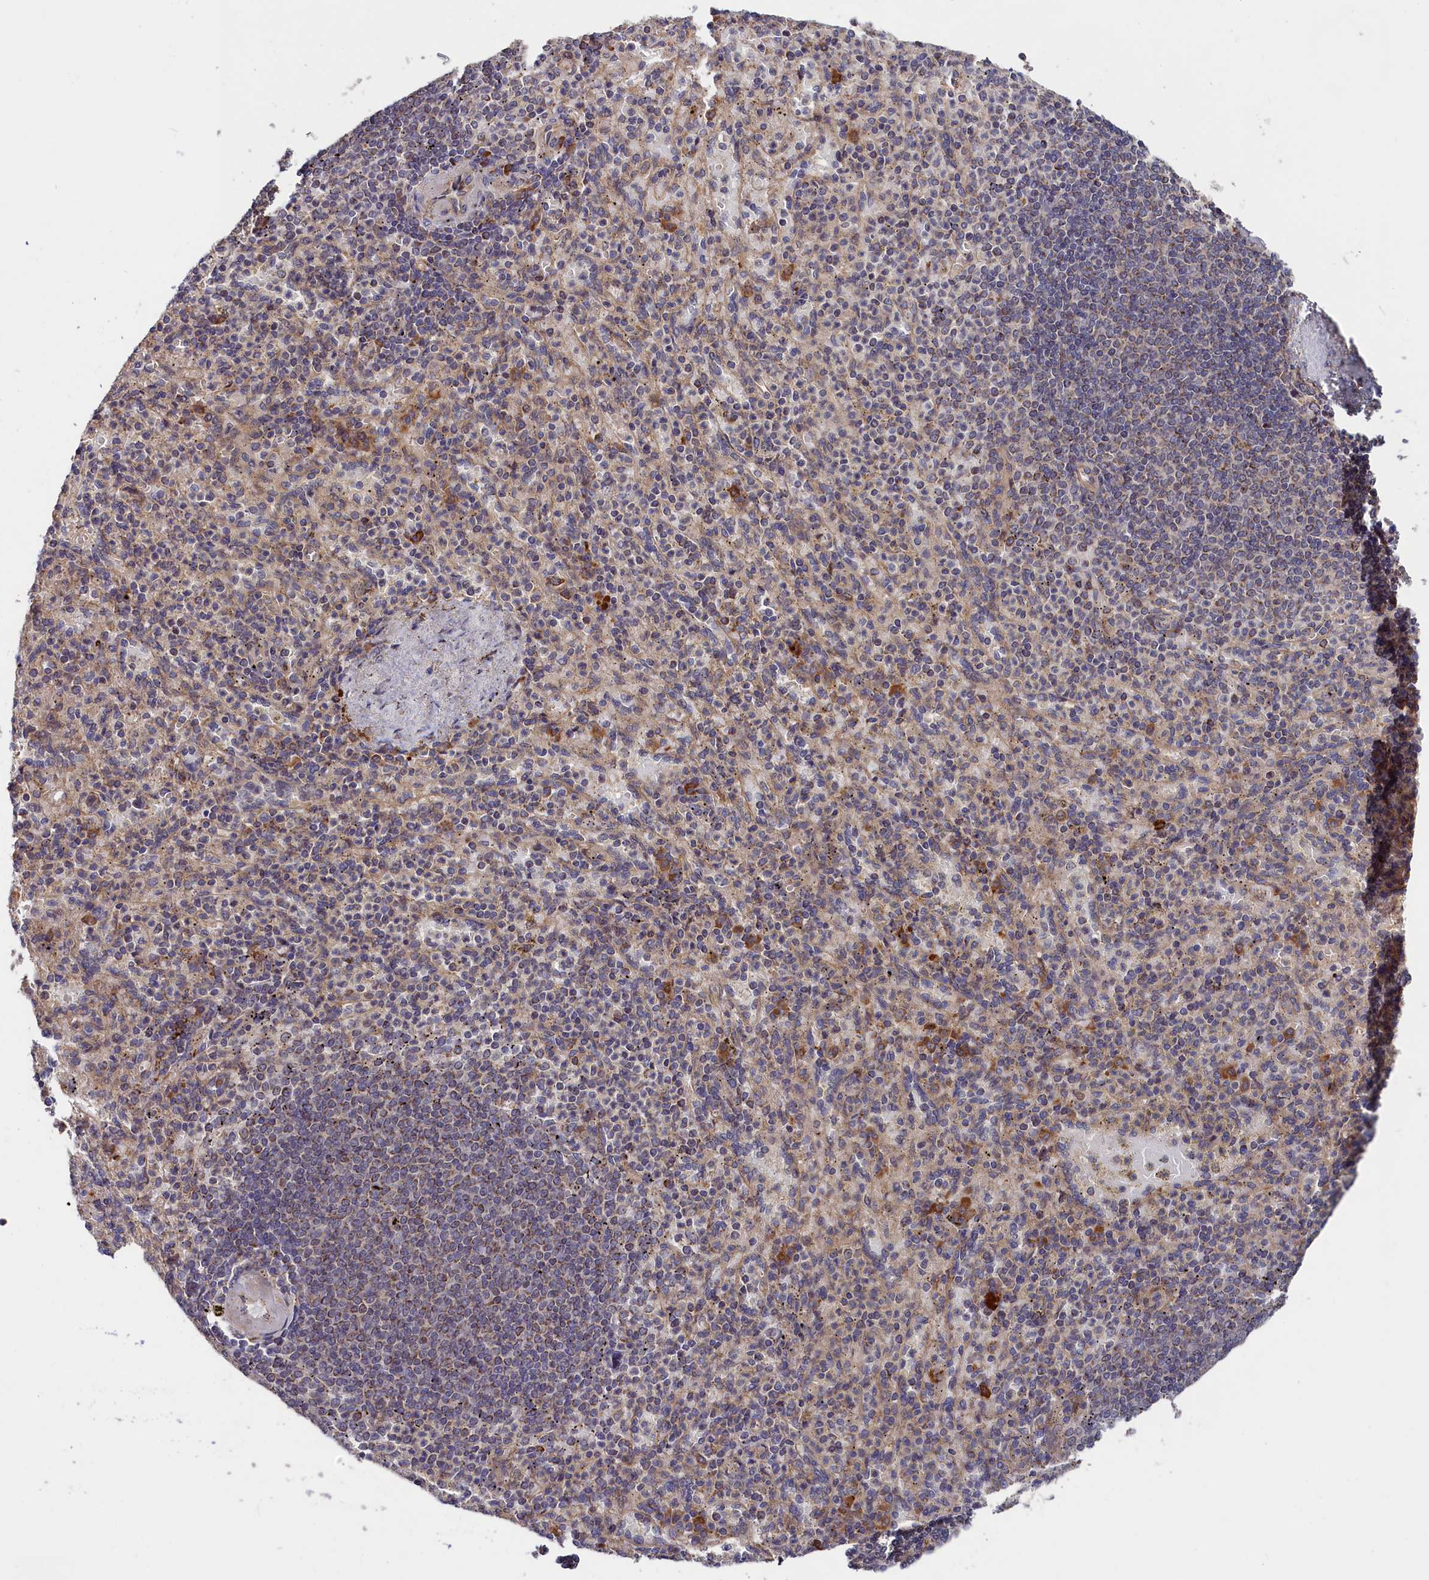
{"staining": {"intensity": "weak", "quantity": "<25%", "location": "cytoplasmic/membranous"}, "tissue": "spleen", "cell_type": "Cells in red pulp", "image_type": "normal", "snomed": [{"axis": "morphology", "description": "Normal tissue, NOS"}, {"axis": "topography", "description": "Spleen"}], "caption": "This image is of normal spleen stained with immunohistochemistry (IHC) to label a protein in brown with the nuclei are counter-stained blue. There is no positivity in cells in red pulp.", "gene": "CEP44", "patient": {"sex": "female", "age": 74}}